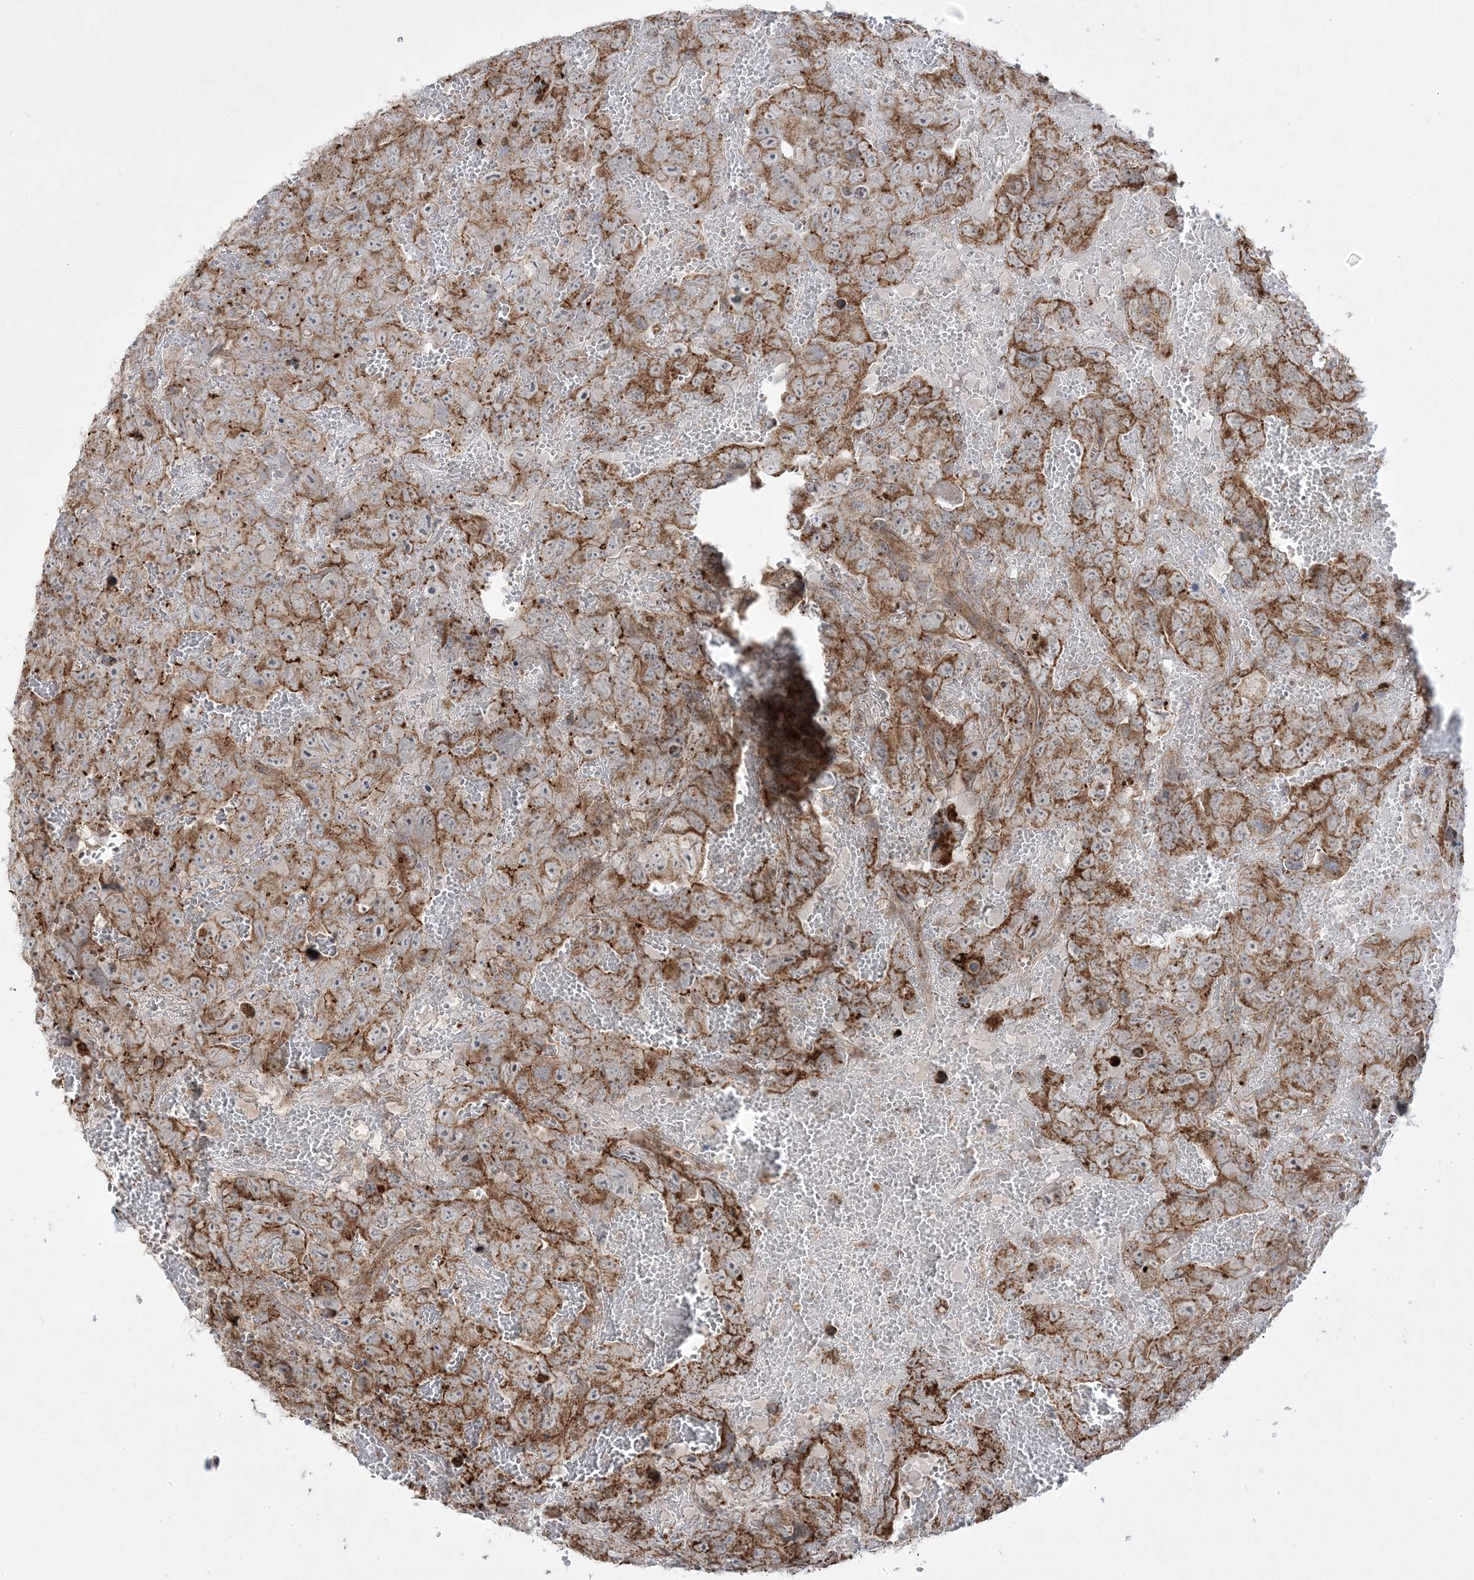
{"staining": {"intensity": "moderate", "quantity": ">75%", "location": "cytoplasmic/membranous"}, "tissue": "testis cancer", "cell_type": "Tumor cells", "image_type": "cancer", "snomed": [{"axis": "morphology", "description": "Carcinoma, Embryonal, NOS"}, {"axis": "topography", "description": "Testis"}], "caption": "Immunohistochemistry photomicrograph of neoplastic tissue: human embryonal carcinoma (testis) stained using immunohistochemistry (IHC) displays medium levels of moderate protein expression localized specifically in the cytoplasmic/membranous of tumor cells, appearing as a cytoplasmic/membranous brown color.", "gene": "CLUAP1", "patient": {"sex": "male", "age": 45}}